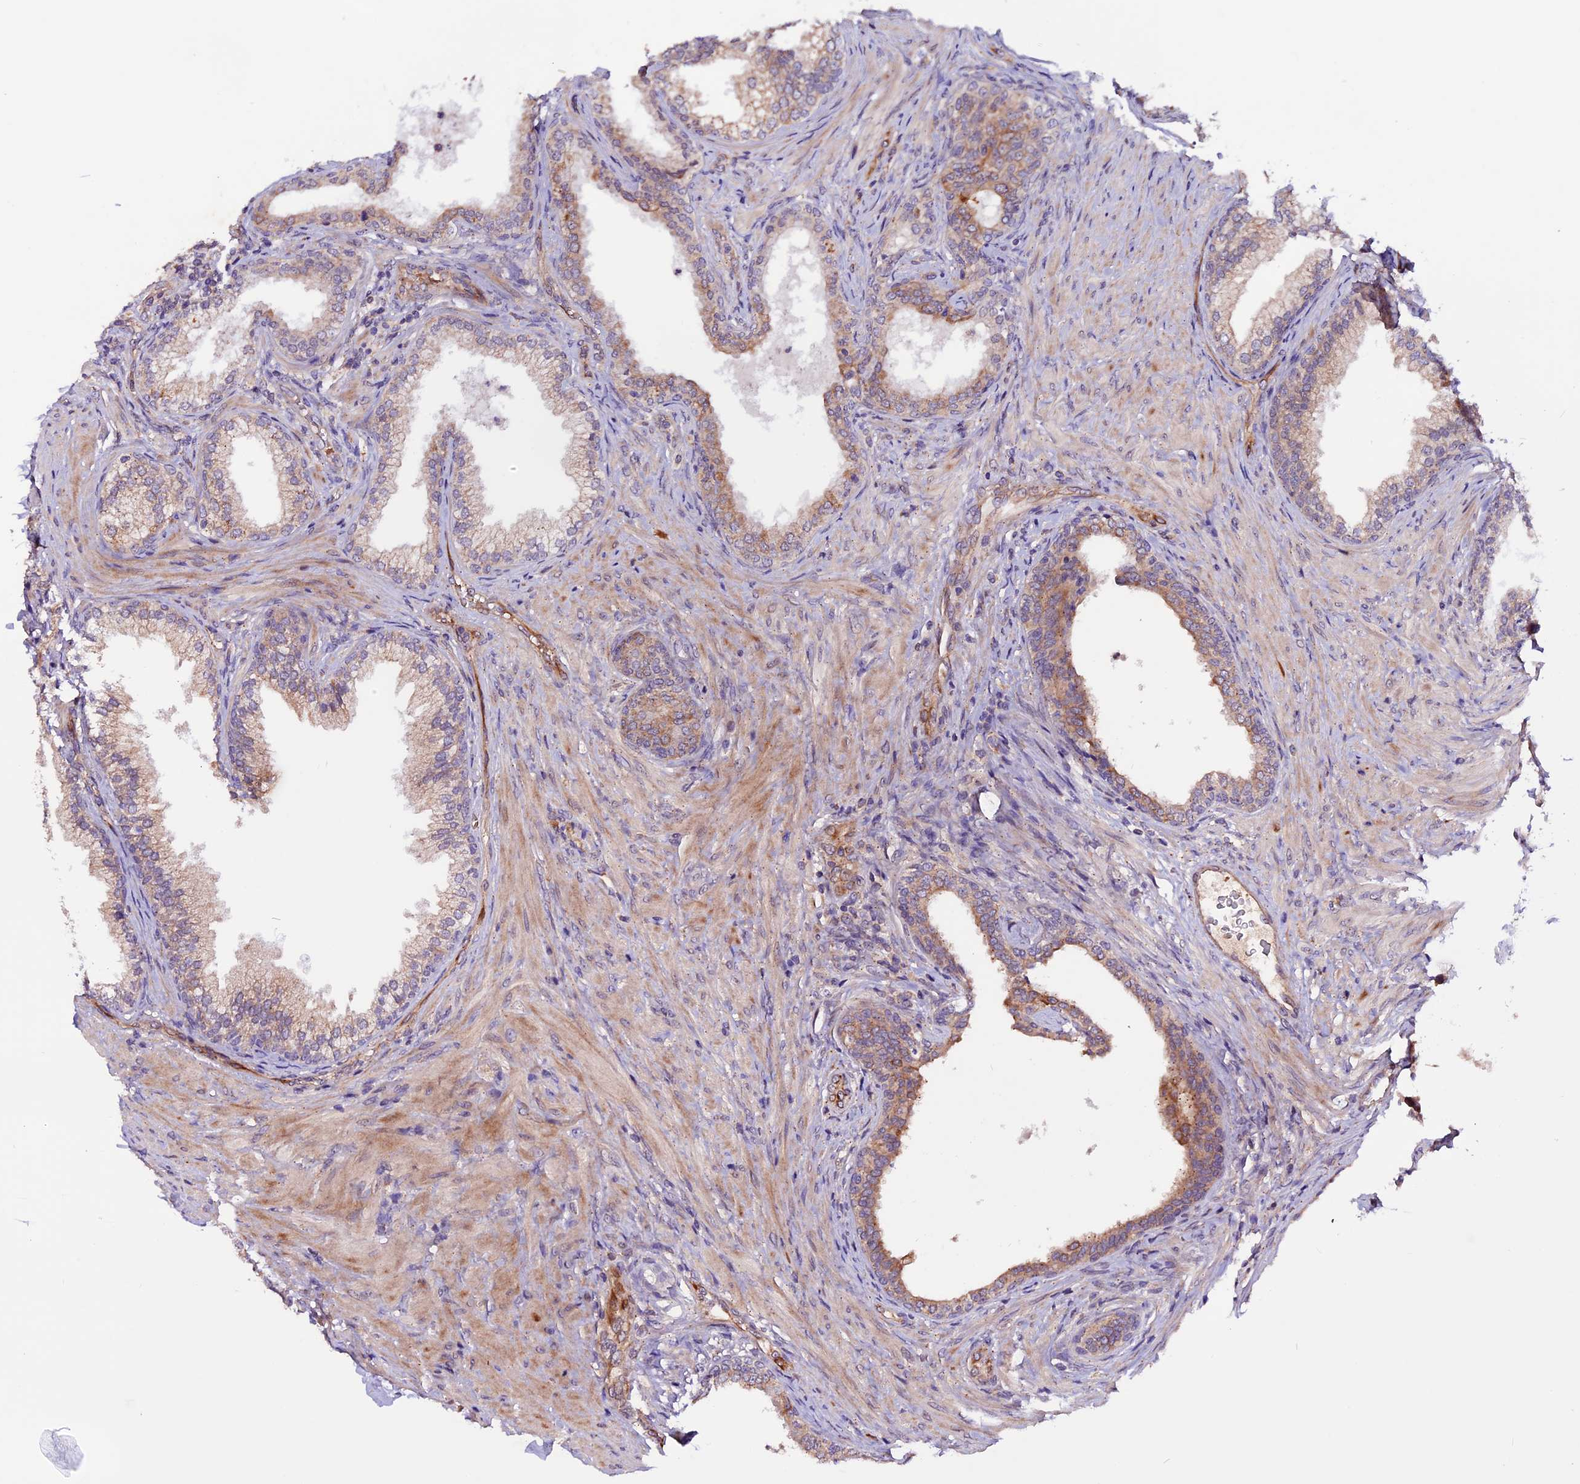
{"staining": {"intensity": "moderate", "quantity": ">75%", "location": "cytoplasmic/membranous"}, "tissue": "prostate", "cell_type": "Glandular cells", "image_type": "normal", "snomed": [{"axis": "morphology", "description": "Normal tissue, NOS"}, {"axis": "topography", "description": "Prostate"}], "caption": "Immunohistochemical staining of normal prostate reveals medium levels of moderate cytoplasmic/membranous expression in approximately >75% of glandular cells.", "gene": "RINL", "patient": {"sex": "male", "age": 76}}